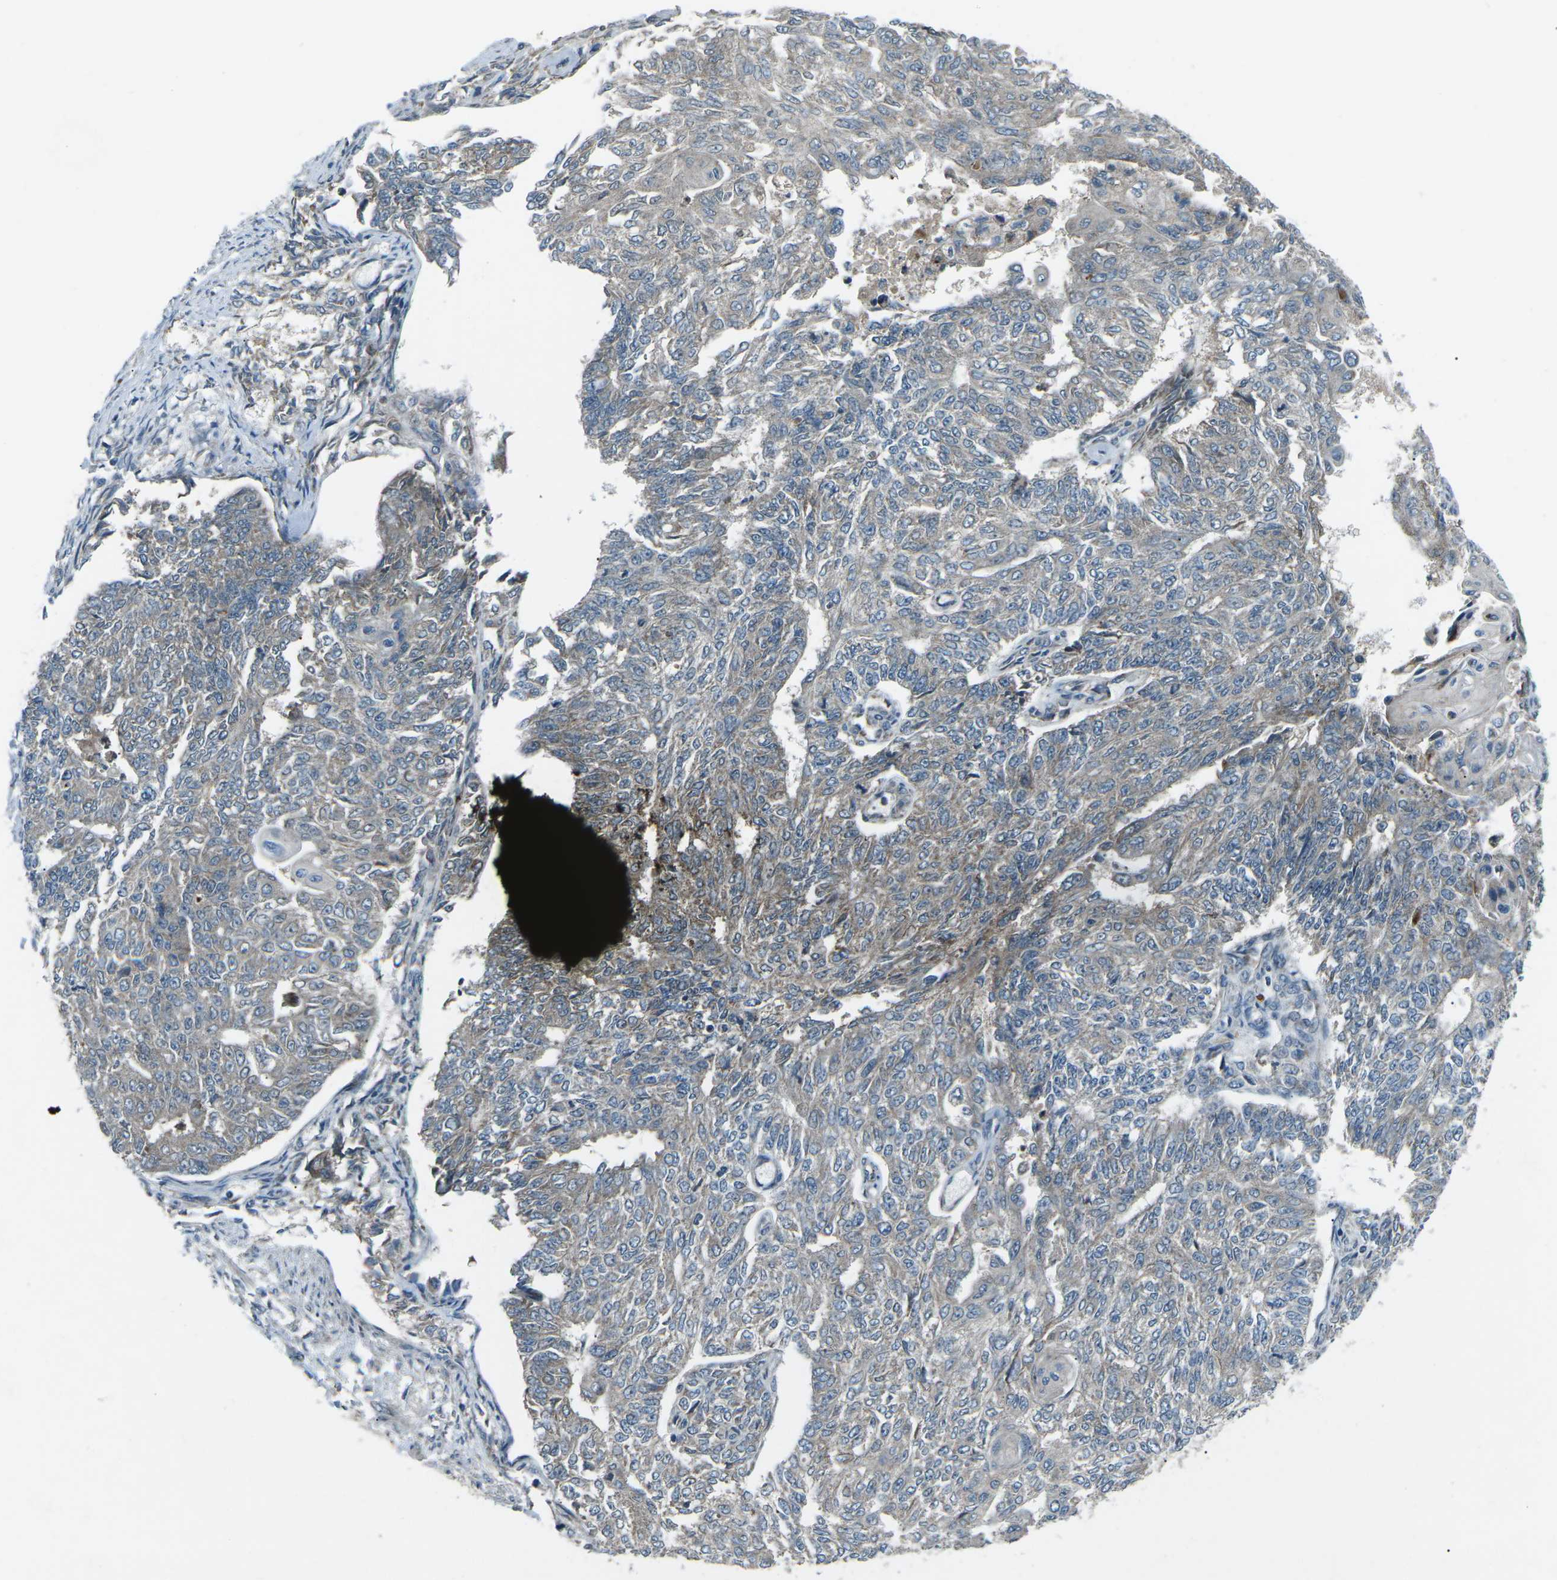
{"staining": {"intensity": "weak", "quantity": "25%-75%", "location": "cytoplasmic/membranous"}, "tissue": "endometrial cancer", "cell_type": "Tumor cells", "image_type": "cancer", "snomed": [{"axis": "morphology", "description": "Adenocarcinoma, NOS"}, {"axis": "topography", "description": "Endometrium"}], "caption": "A low amount of weak cytoplasmic/membranous positivity is seen in approximately 25%-75% of tumor cells in endometrial adenocarcinoma tissue. (brown staining indicates protein expression, while blue staining denotes nuclei).", "gene": "CDK16", "patient": {"sex": "female", "age": 32}}